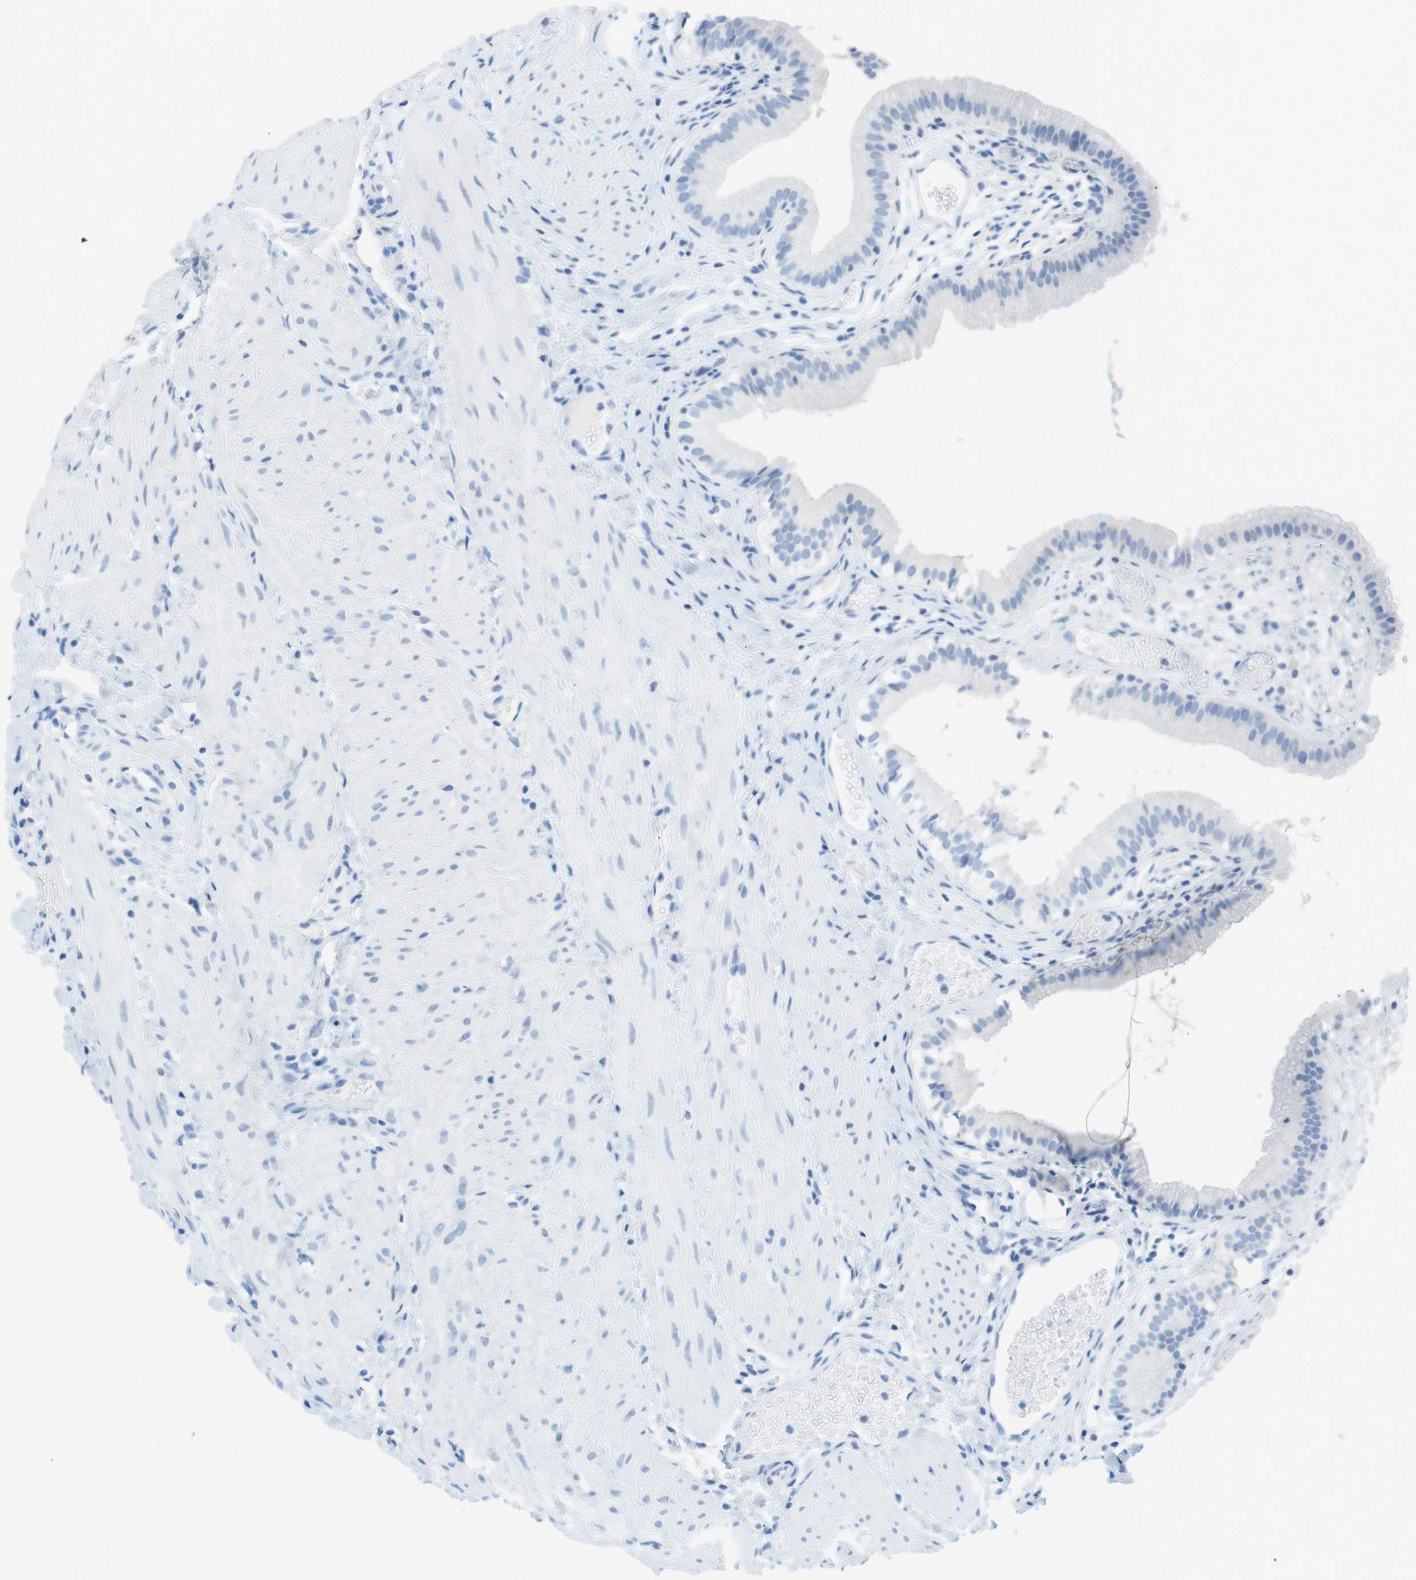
{"staining": {"intensity": "negative", "quantity": "none", "location": "none"}, "tissue": "gallbladder", "cell_type": "Glandular cells", "image_type": "normal", "snomed": [{"axis": "morphology", "description": "Normal tissue, NOS"}, {"axis": "topography", "description": "Gallbladder"}], "caption": "Immunohistochemistry photomicrograph of unremarkable gallbladder stained for a protein (brown), which exhibits no expression in glandular cells.", "gene": "SALL4", "patient": {"sex": "female", "age": 26}}